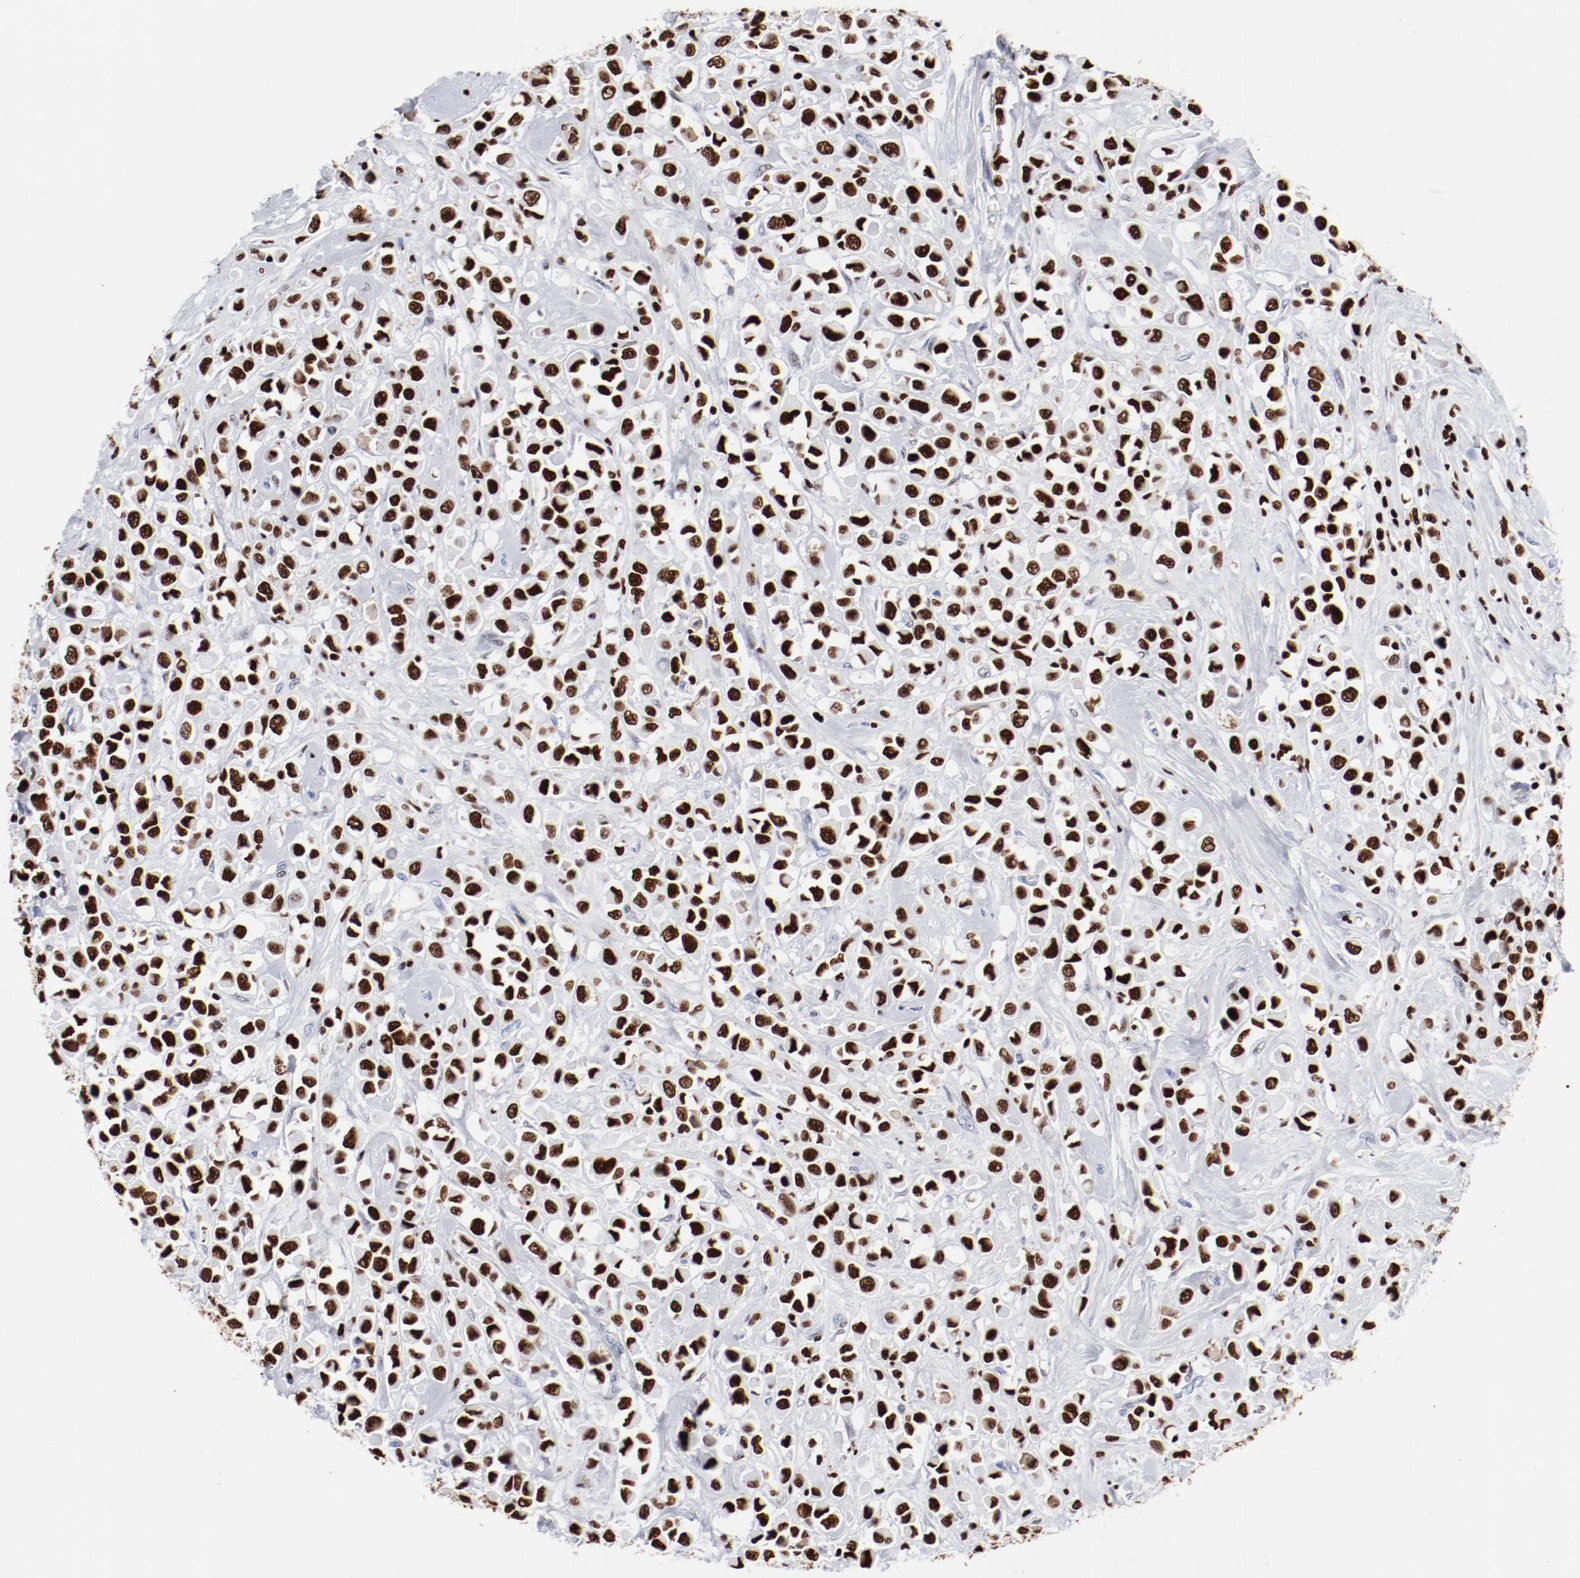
{"staining": {"intensity": "strong", "quantity": ">75%", "location": "nuclear"}, "tissue": "breast cancer", "cell_type": "Tumor cells", "image_type": "cancer", "snomed": [{"axis": "morphology", "description": "Duct carcinoma"}, {"axis": "topography", "description": "Breast"}], "caption": "Immunohistochemical staining of human breast cancer exhibits strong nuclear protein positivity in about >75% of tumor cells. Nuclei are stained in blue.", "gene": "SMARCC2", "patient": {"sex": "female", "age": 61}}